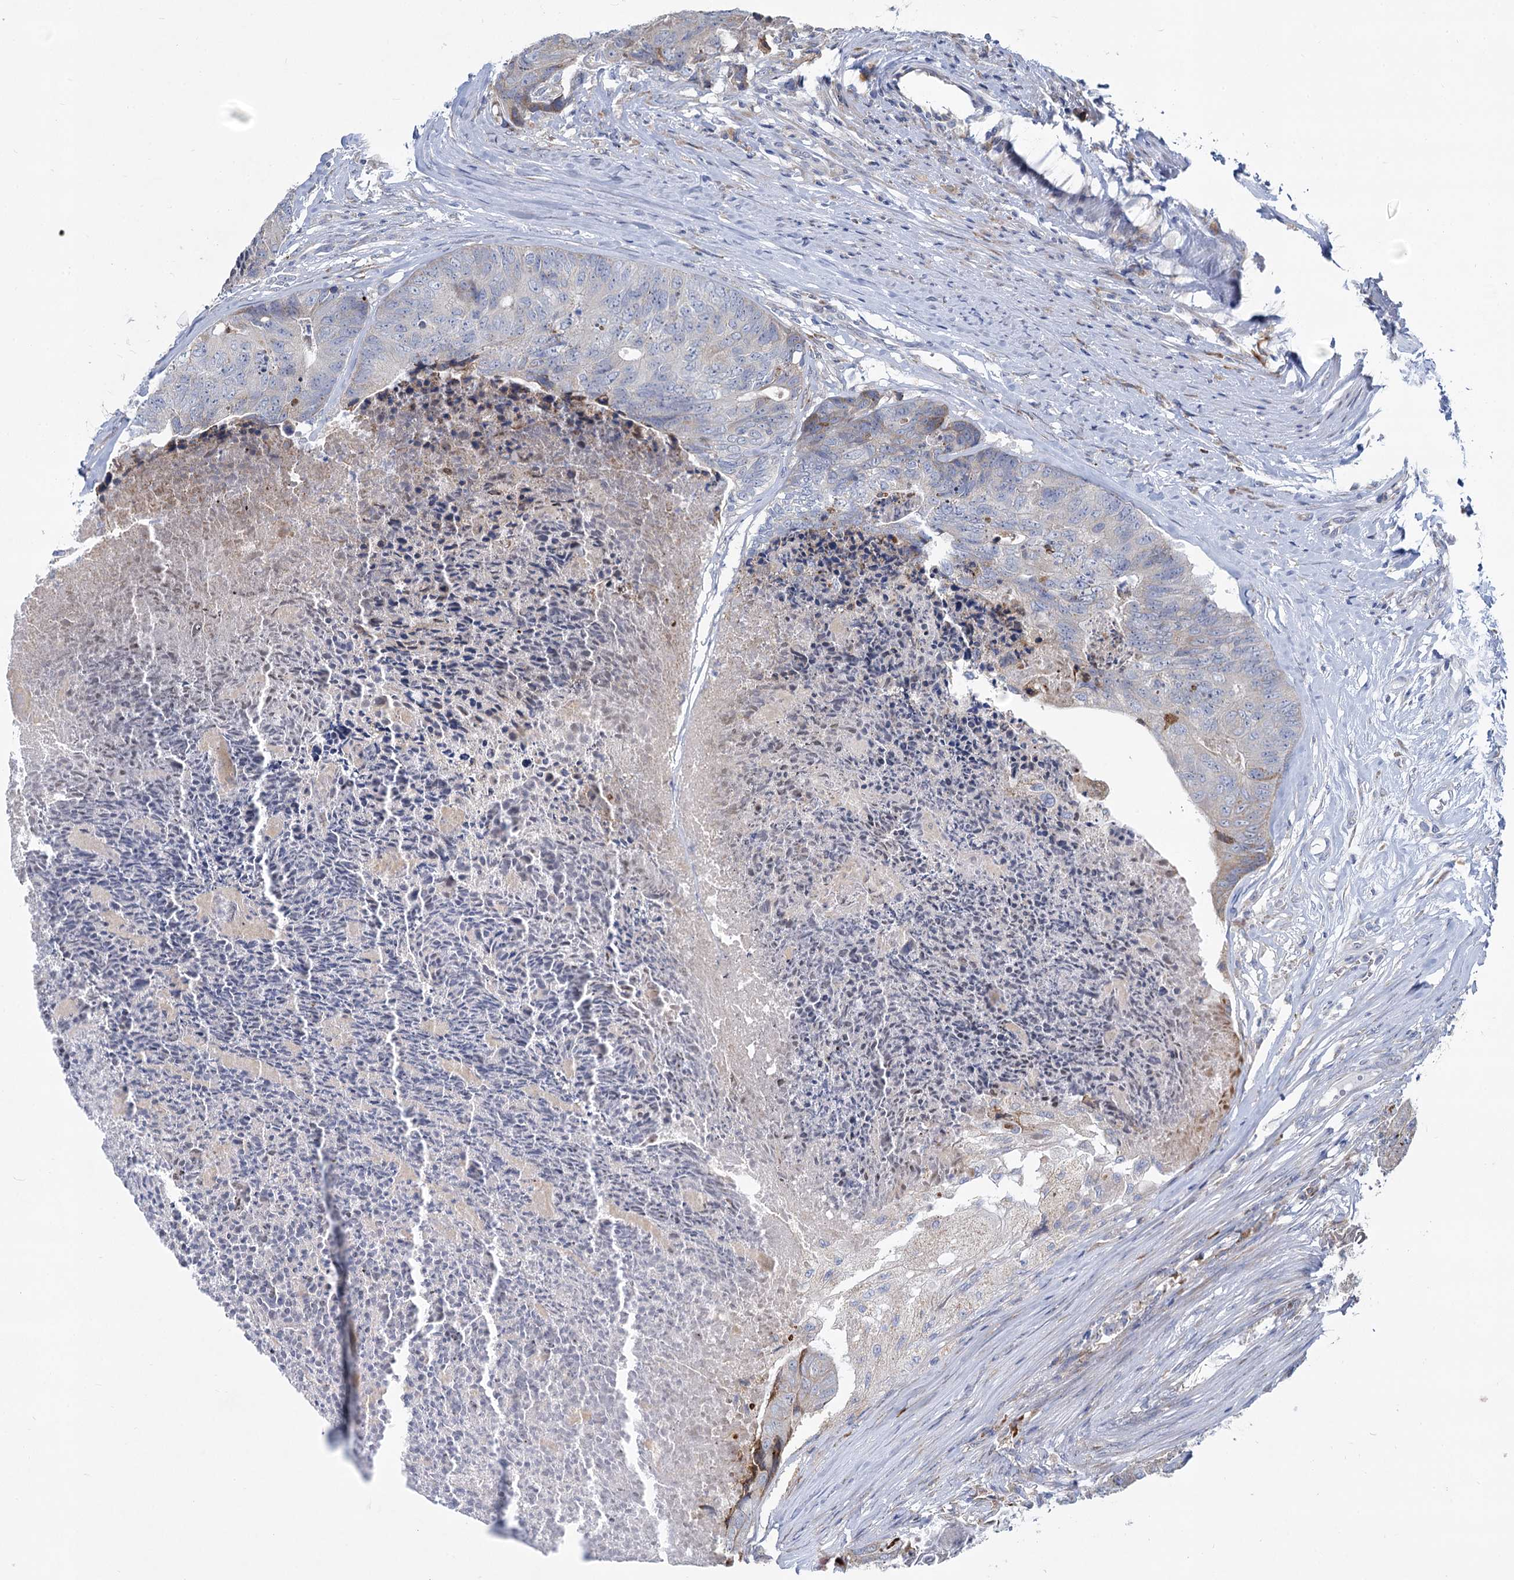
{"staining": {"intensity": "negative", "quantity": "none", "location": "none"}, "tissue": "colorectal cancer", "cell_type": "Tumor cells", "image_type": "cancer", "snomed": [{"axis": "morphology", "description": "Adenocarcinoma, NOS"}, {"axis": "topography", "description": "Colon"}], "caption": "A high-resolution image shows IHC staining of adenocarcinoma (colorectal), which demonstrates no significant expression in tumor cells.", "gene": "PRSS35", "patient": {"sex": "female", "age": 67}}